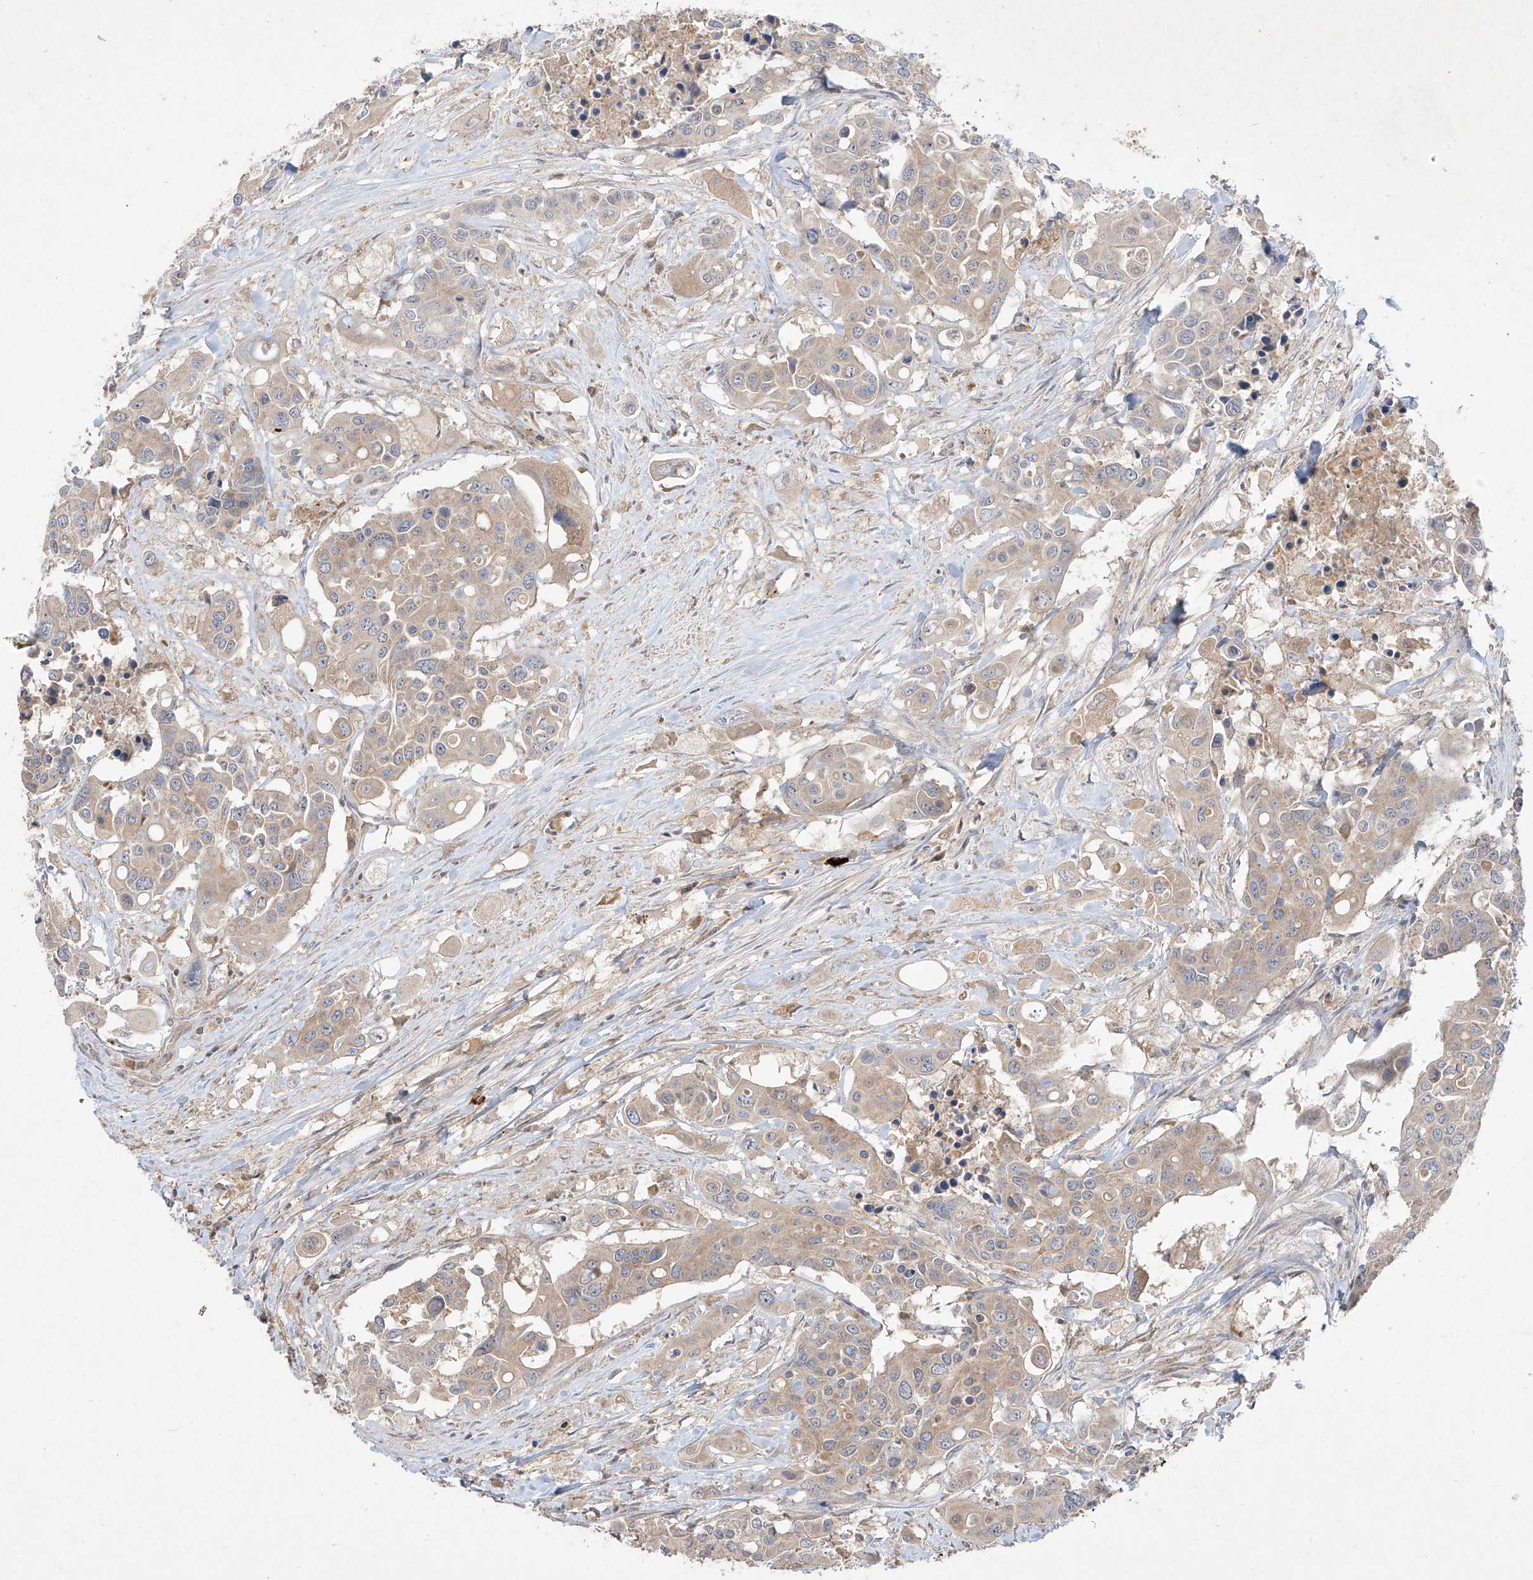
{"staining": {"intensity": "weak", "quantity": ">75%", "location": "cytoplasmic/membranous"}, "tissue": "colorectal cancer", "cell_type": "Tumor cells", "image_type": "cancer", "snomed": [{"axis": "morphology", "description": "Adenocarcinoma, NOS"}, {"axis": "topography", "description": "Colon"}], "caption": "Immunohistochemical staining of adenocarcinoma (colorectal) reveals weak cytoplasmic/membranous protein positivity in about >75% of tumor cells.", "gene": "LDAH", "patient": {"sex": "male", "age": 77}}